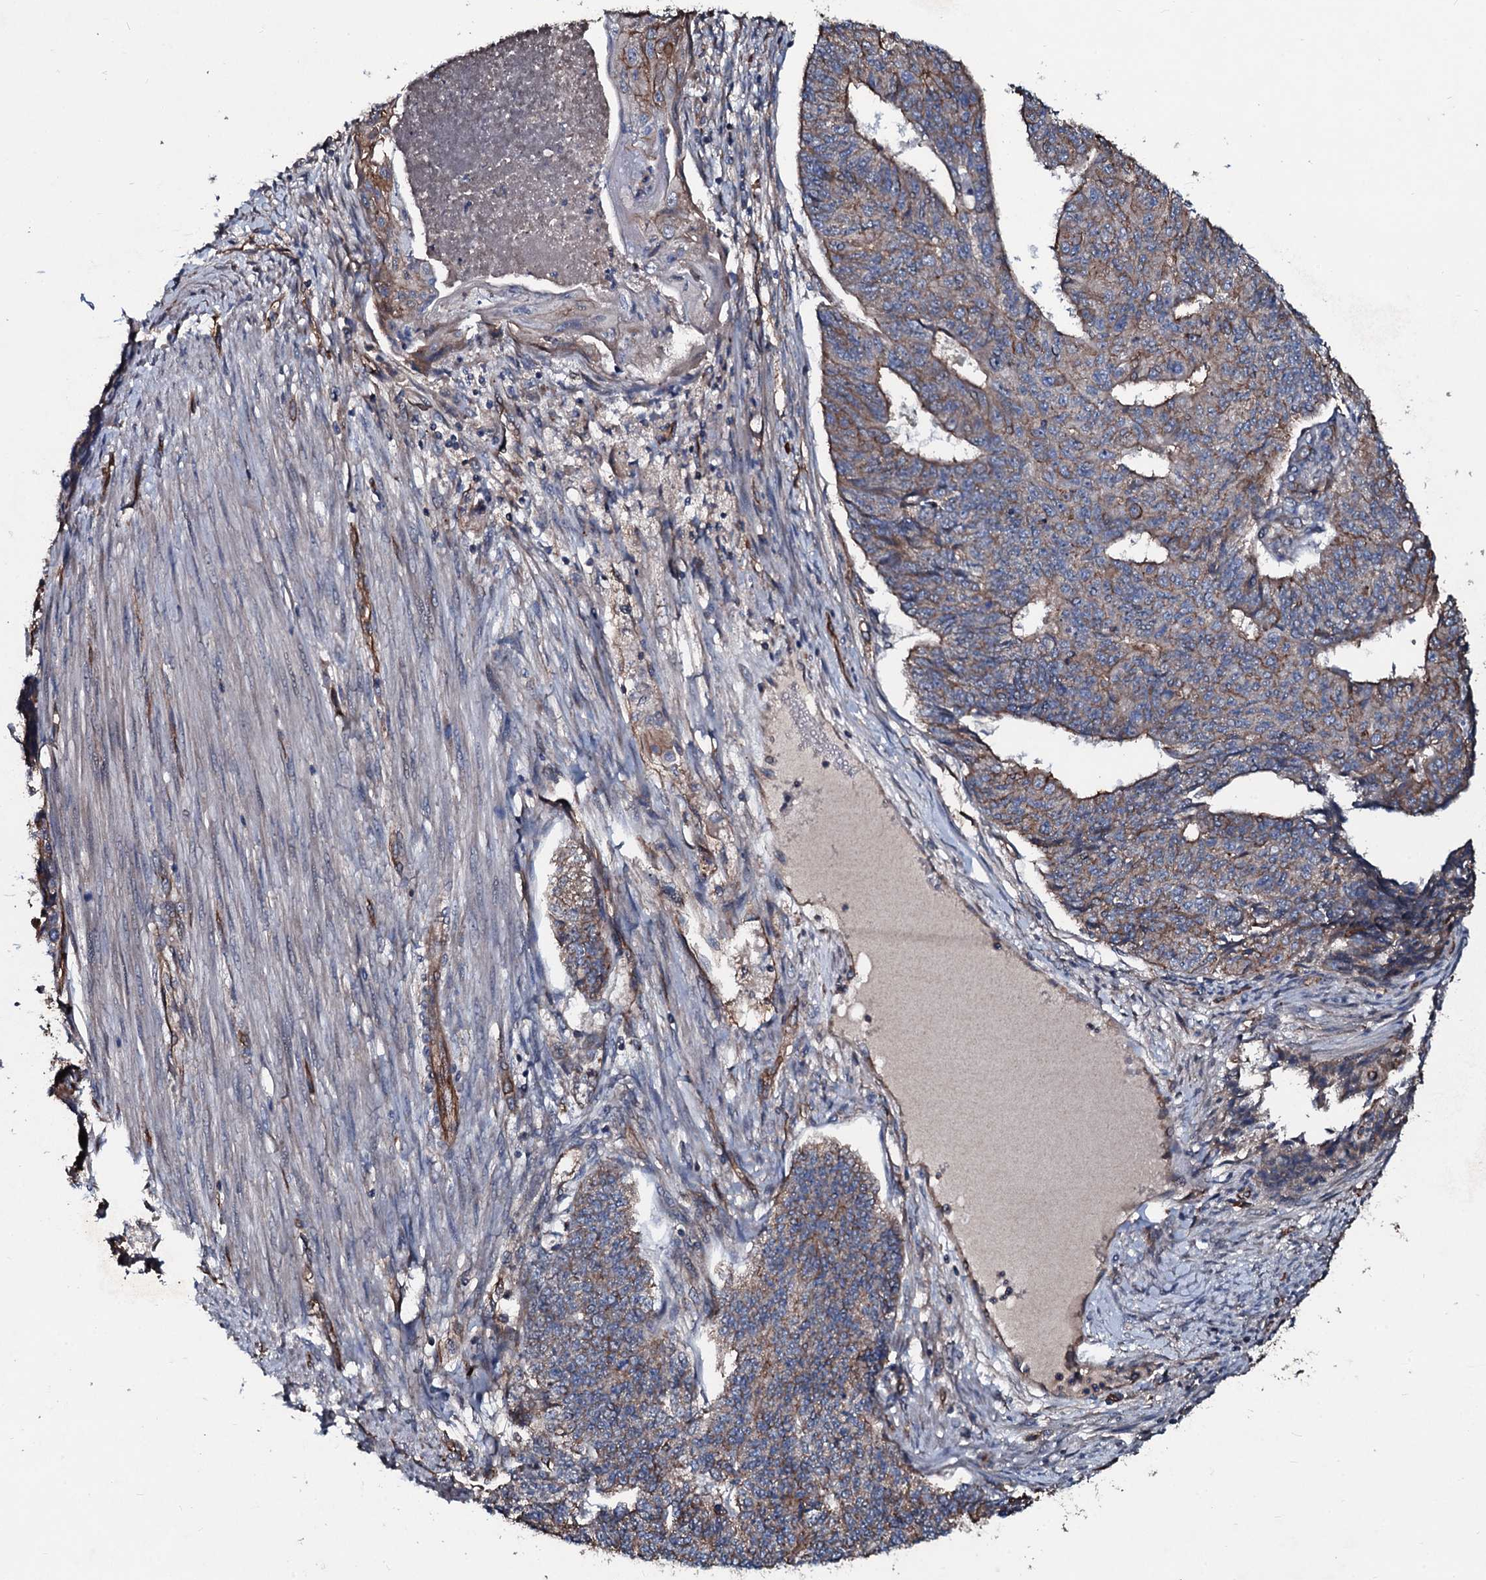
{"staining": {"intensity": "moderate", "quantity": ">75%", "location": "cytoplasmic/membranous"}, "tissue": "endometrial cancer", "cell_type": "Tumor cells", "image_type": "cancer", "snomed": [{"axis": "morphology", "description": "Adenocarcinoma, NOS"}, {"axis": "topography", "description": "Endometrium"}], "caption": "Endometrial cancer stained for a protein (brown) displays moderate cytoplasmic/membranous positive staining in approximately >75% of tumor cells.", "gene": "DMAC2", "patient": {"sex": "female", "age": 32}}